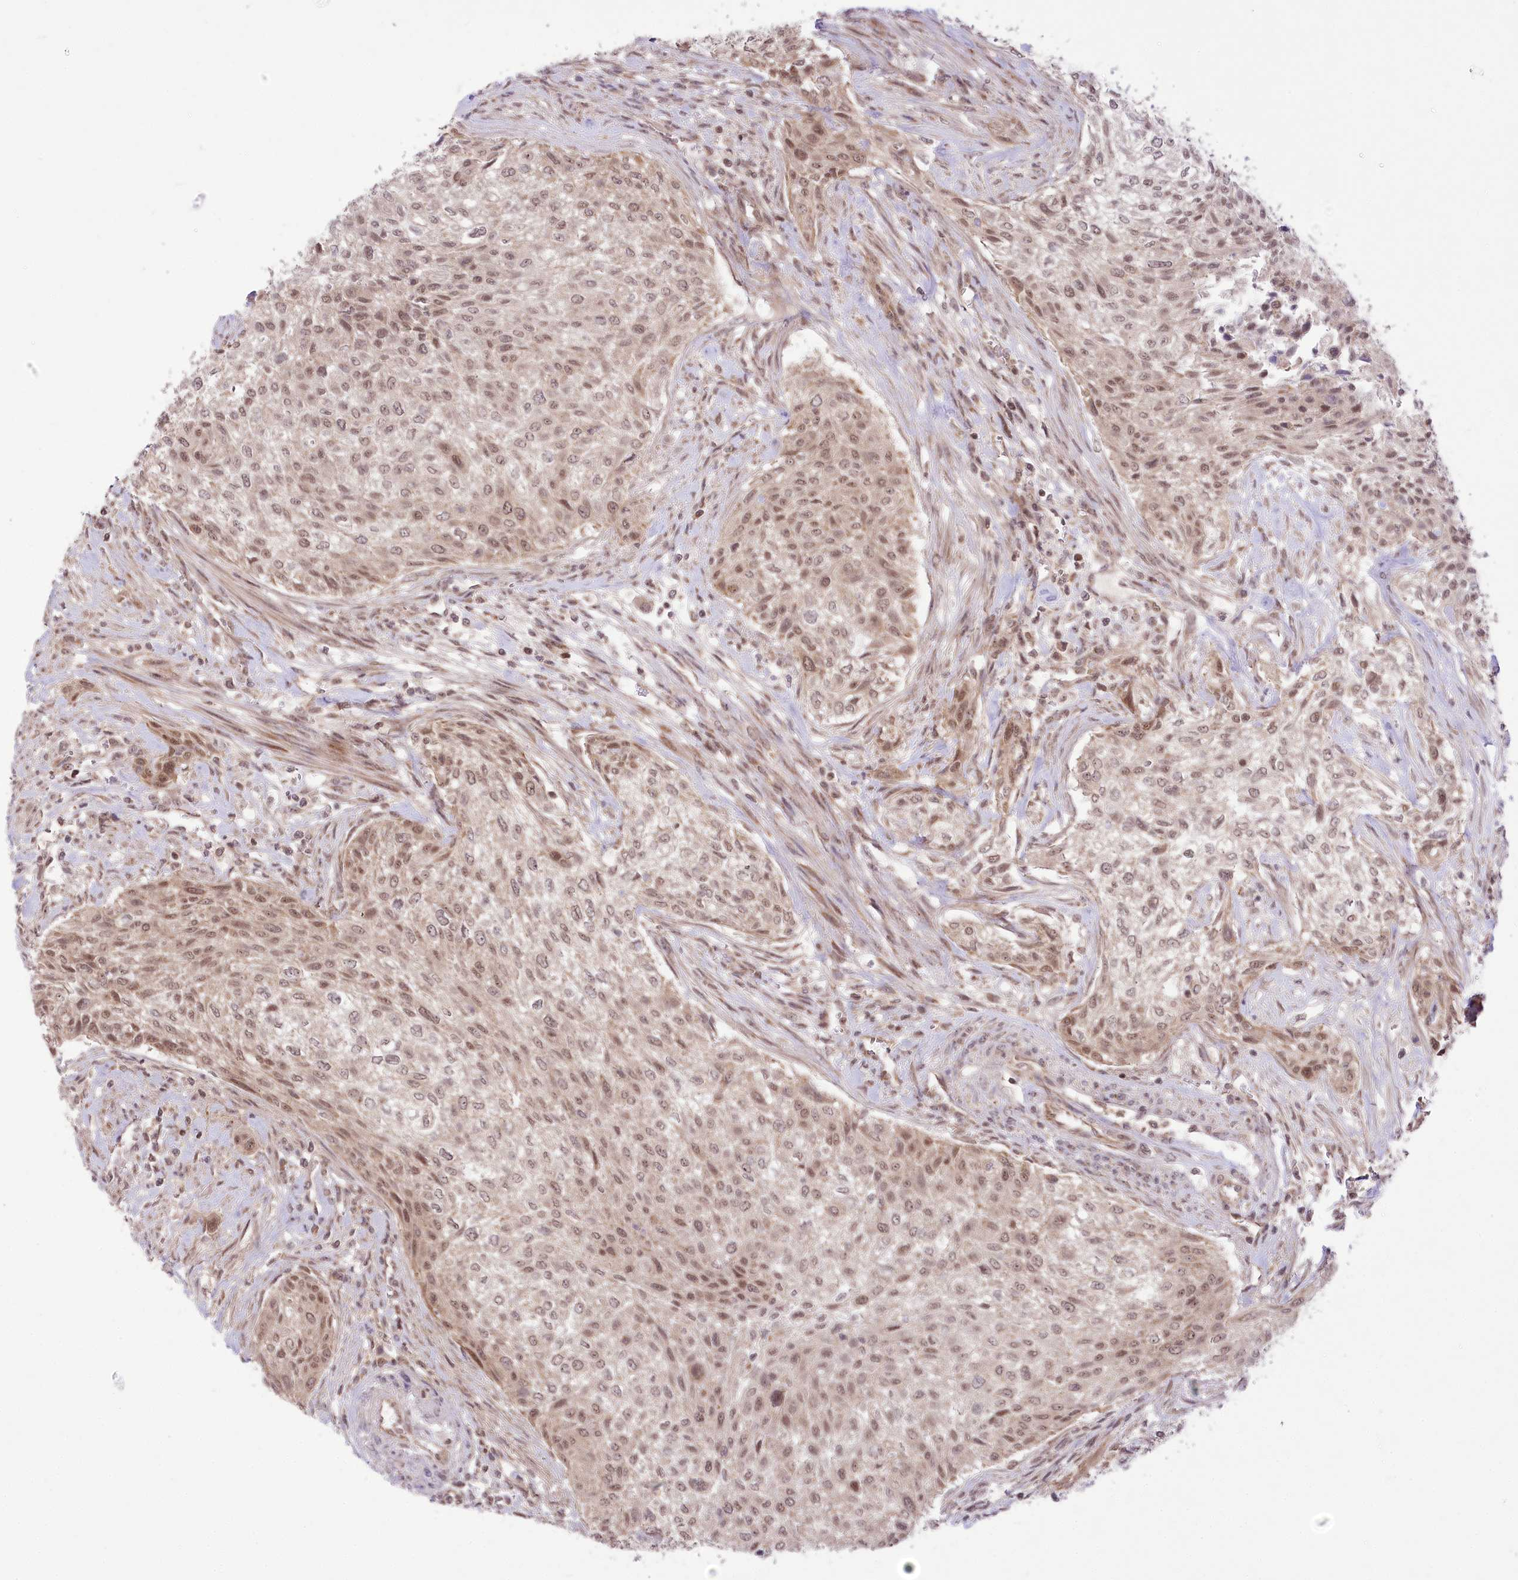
{"staining": {"intensity": "moderate", "quantity": ">75%", "location": "nuclear"}, "tissue": "urothelial cancer", "cell_type": "Tumor cells", "image_type": "cancer", "snomed": [{"axis": "morphology", "description": "Normal tissue, NOS"}, {"axis": "morphology", "description": "Urothelial carcinoma, NOS"}, {"axis": "topography", "description": "Urinary bladder"}, {"axis": "topography", "description": "Peripheral nerve tissue"}], "caption": "Brown immunohistochemical staining in human transitional cell carcinoma exhibits moderate nuclear staining in approximately >75% of tumor cells. (DAB IHC, brown staining for protein, blue staining for nuclei).", "gene": "ZMAT2", "patient": {"sex": "male", "age": 35}}